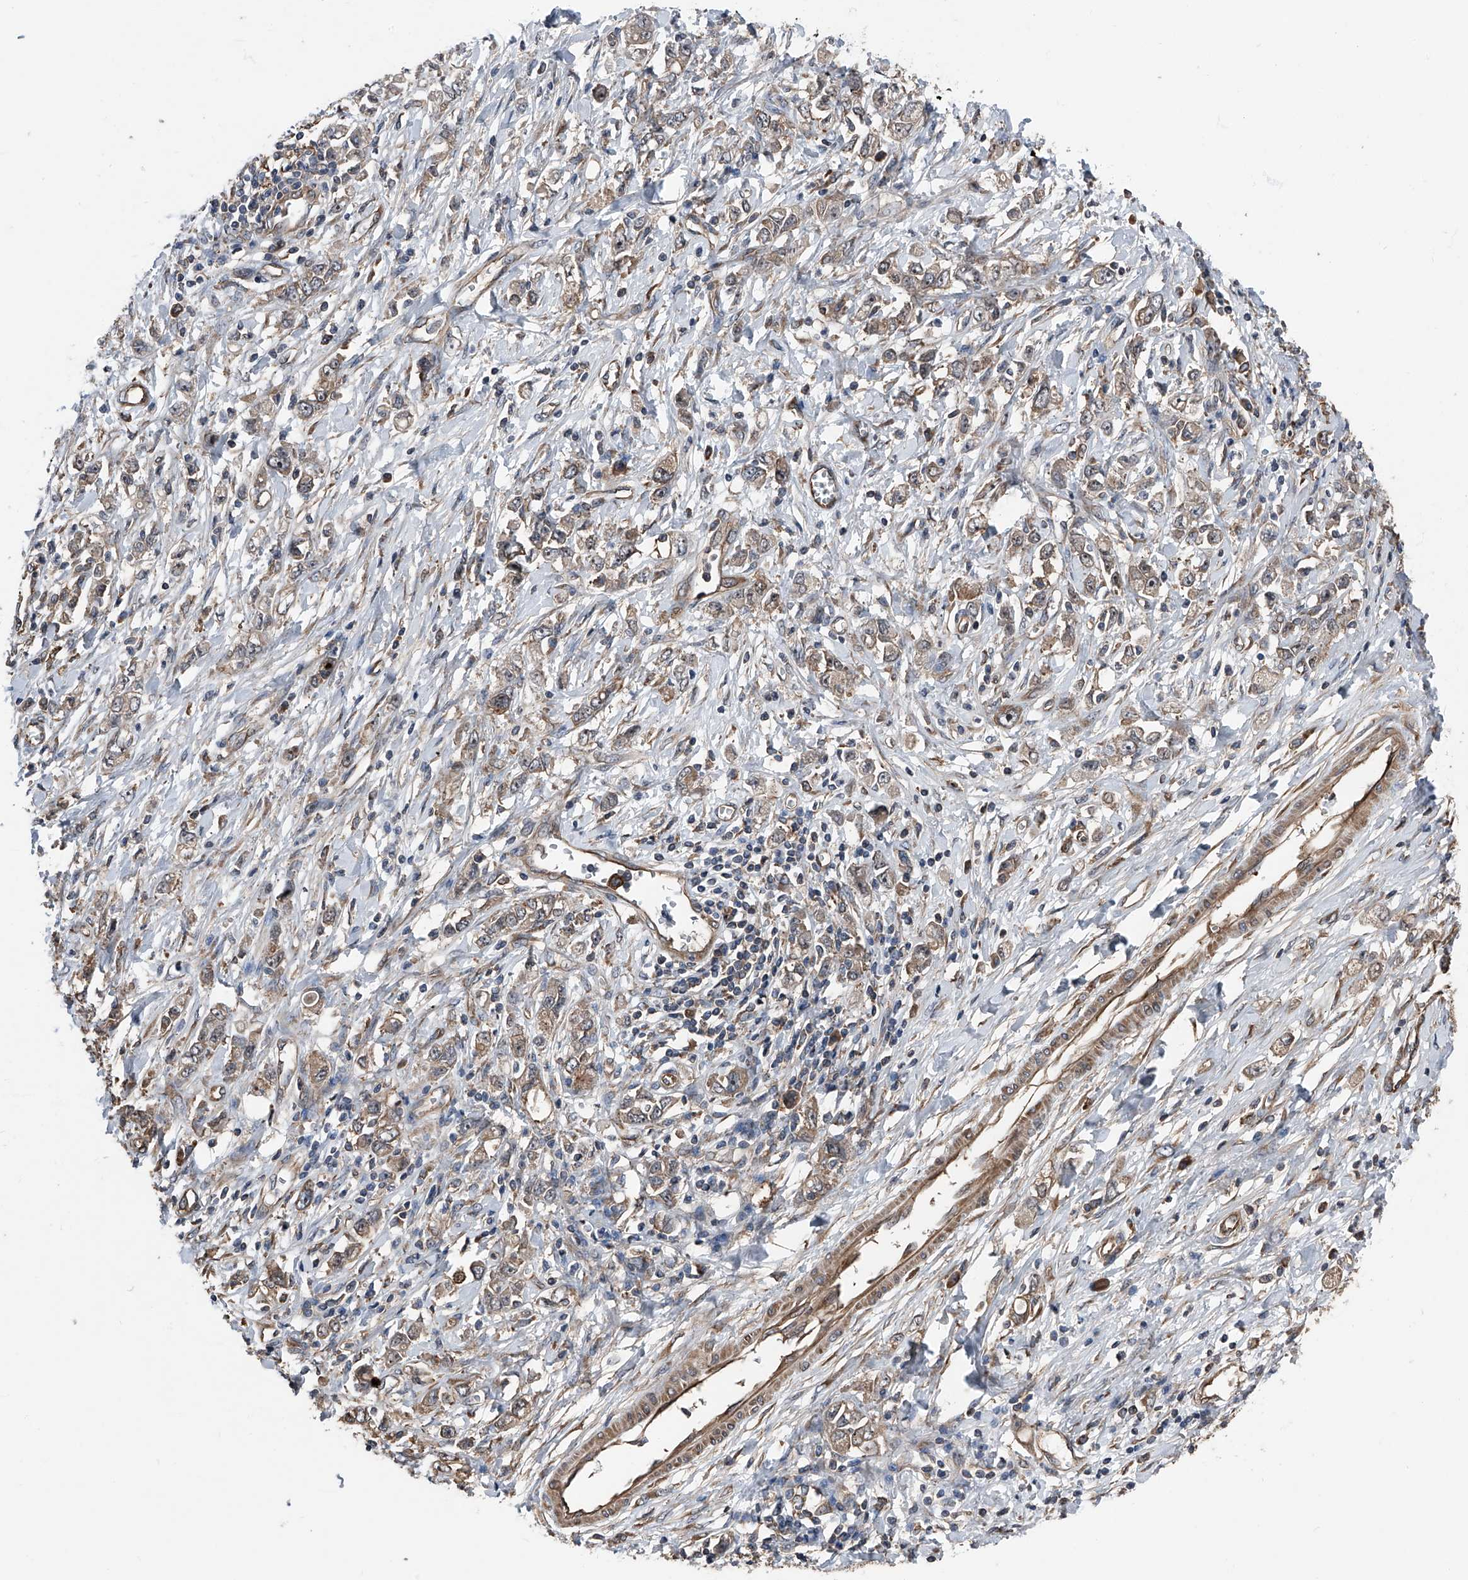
{"staining": {"intensity": "weak", "quantity": "25%-75%", "location": "cytoplasmic/membranous"}, "tissue": "stomach cancer", "cell_type": "Tumor cells", "image_type": "cancer", "snomed": [{"axis": "morphology", "description": "Adenocarcinoma, NOS"}, {"axis": "topography", "description": "Stomach"}], "caption": "Stomach adenocarcinoma stained with a protein marker demonstrates weak staining in tumor cells.", "gene": "KCNJ2", "patient": {"sex": "female", "age": 76}}